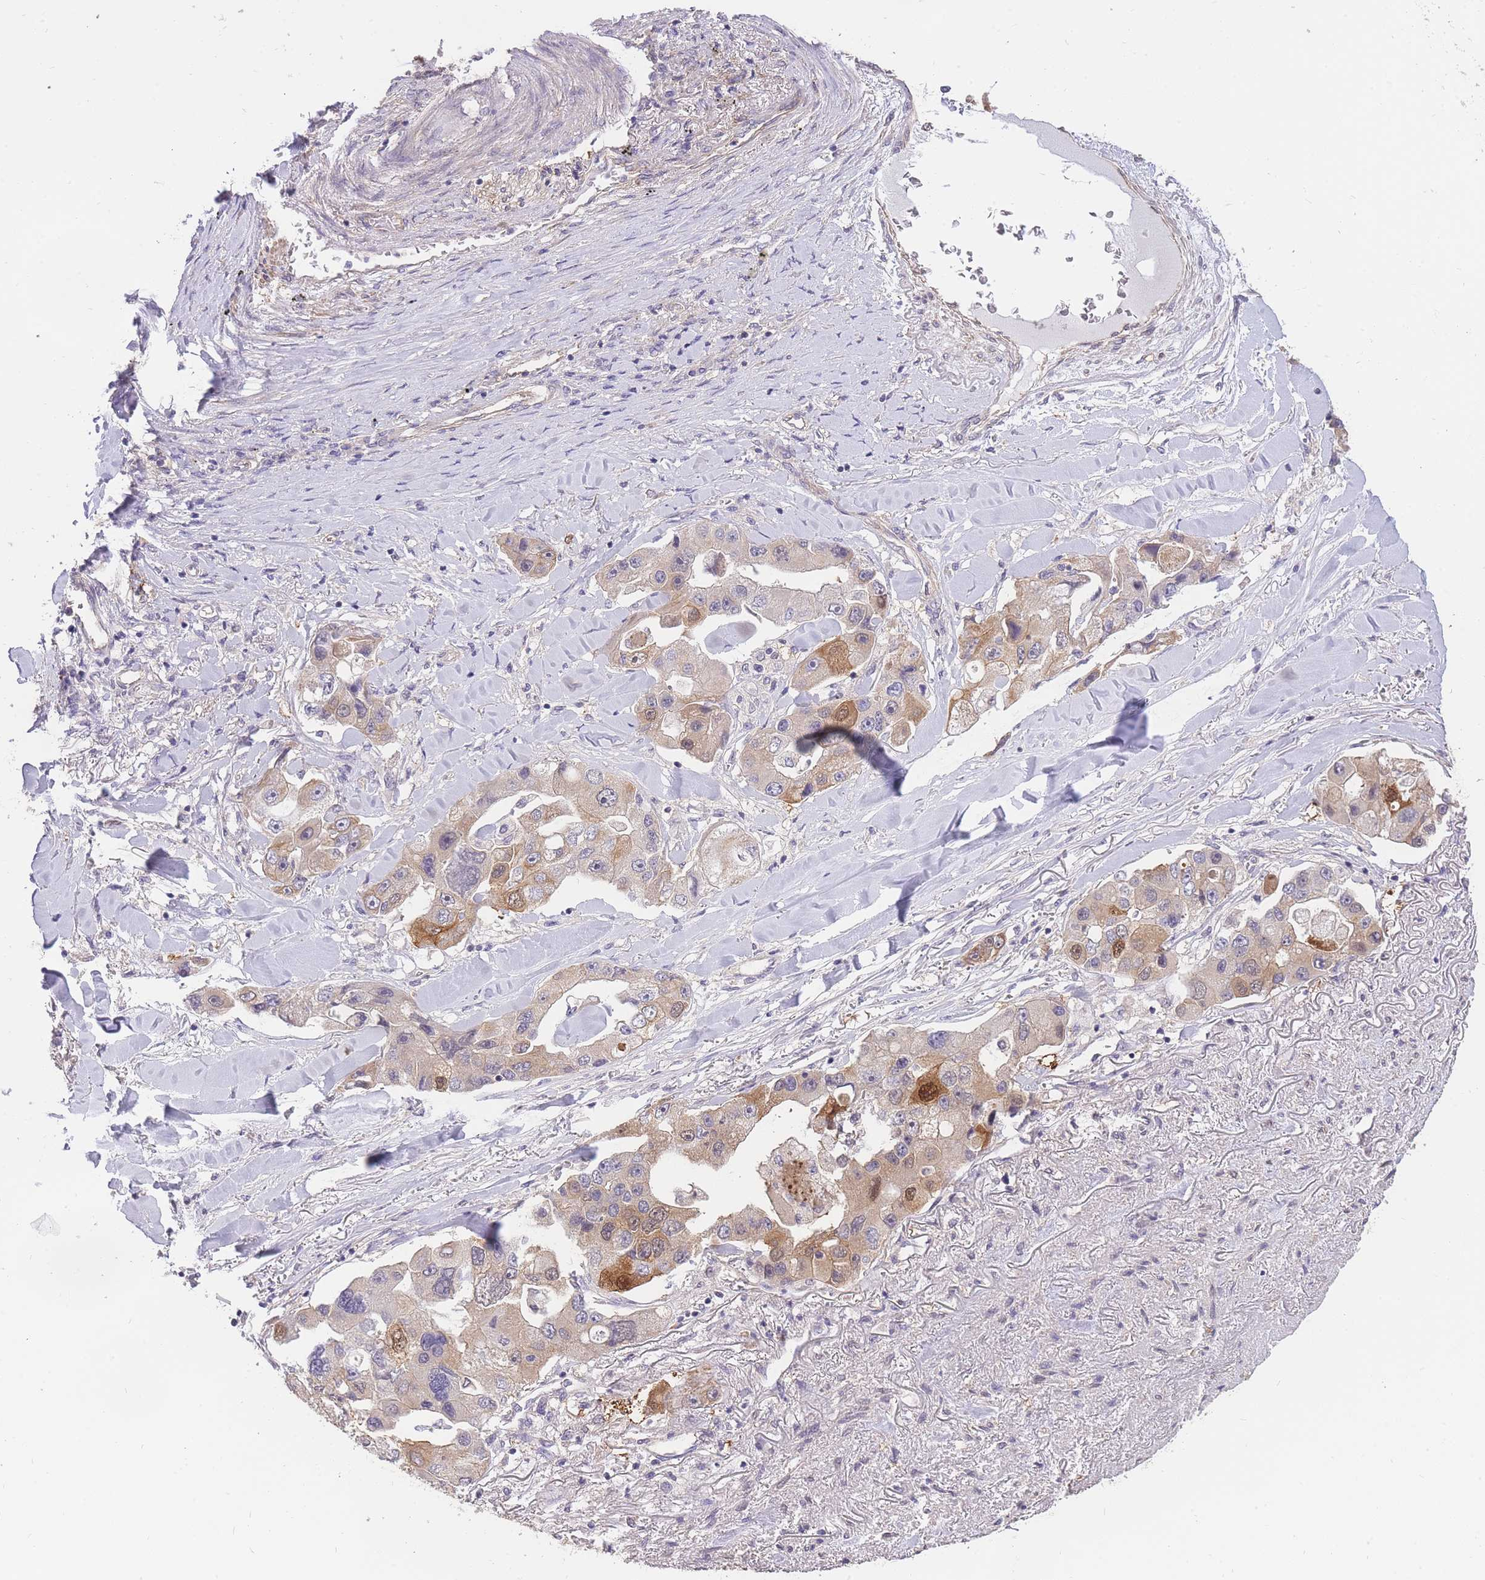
{"staining": {"intensity": "moderate", "quantity": "<25%", "location": "cytoplasmic/membranous,nuclear"}, "tissue": "lung cancer", "cell_type": "Tumor cells", "image_type": "cancer", "snomed": [{"axis": "morphology", "description": "Adenocarcinoma, NOS"}, {"axis": "topography", "description": "Lung"}], "caption": "Adenocarcinoma (lung) was stained to show a protein in brown. There is low levels of moderate cytoplasmic/membranous and nuclear expression in approximately <25% of tumor cells.", "gene": "SMC6", "patient": {"sex": "female", "age": 54}}